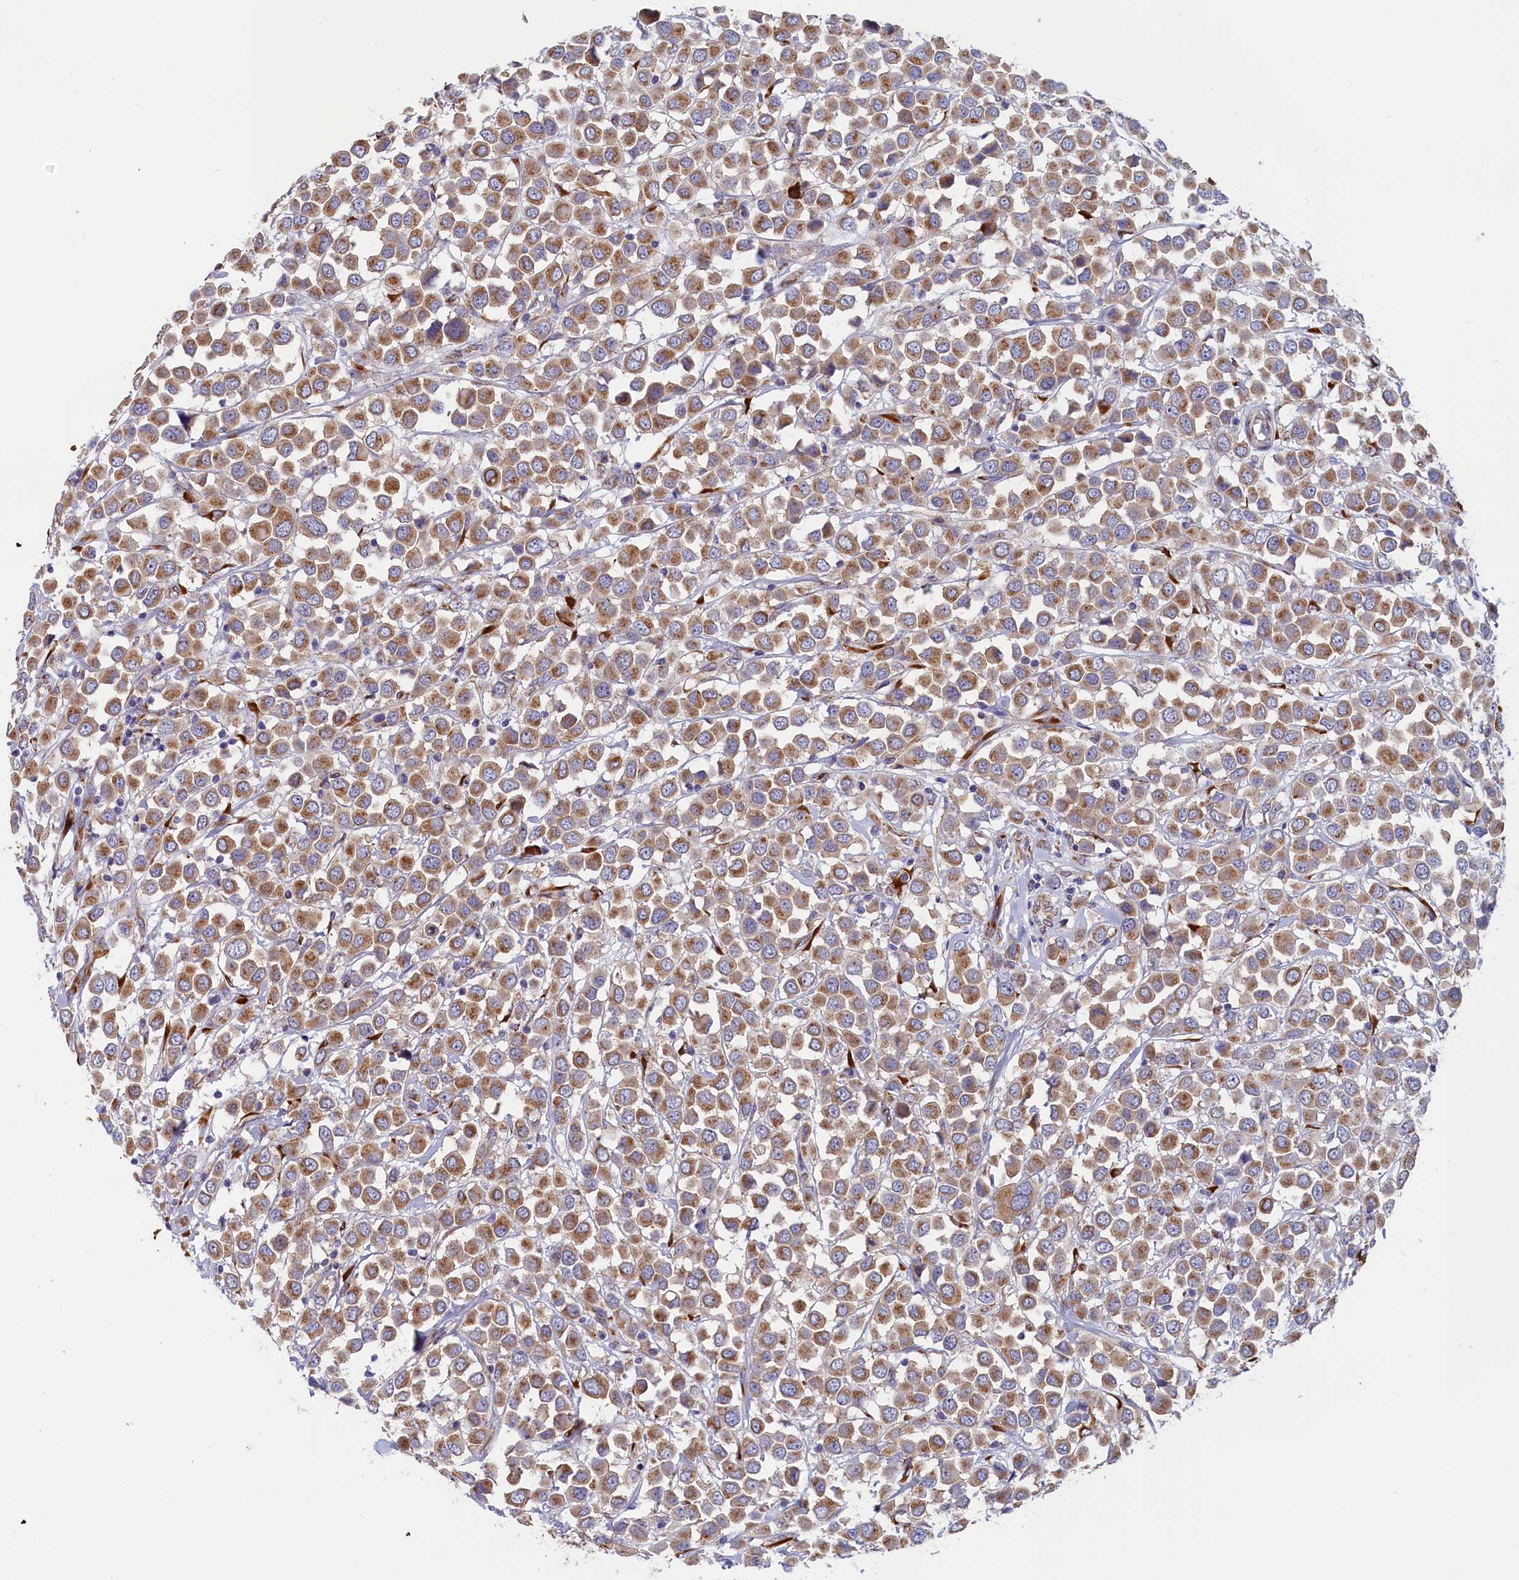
{"staining": {"intensity": "moderate", "quantity": ">75%", "location": "cytoplasmic/membranous"}, "tissue": "breast cancer", "cell_type": "Tumor cells", "image_type": "cancer", "snomed": [{"axis": "morphology", "description": "Duct carcinoma"}, {"axis": "topography", "description": "Breast"}], "caption": "Infiltrating ductal carcinoma (breast) stained with a brown dye demonstrates moderate cytoplasmic/membranous positive staining in about >75% of tumor cells.", "gene": "CCDC68", "patient": {"sex": "female", "age": 61}}